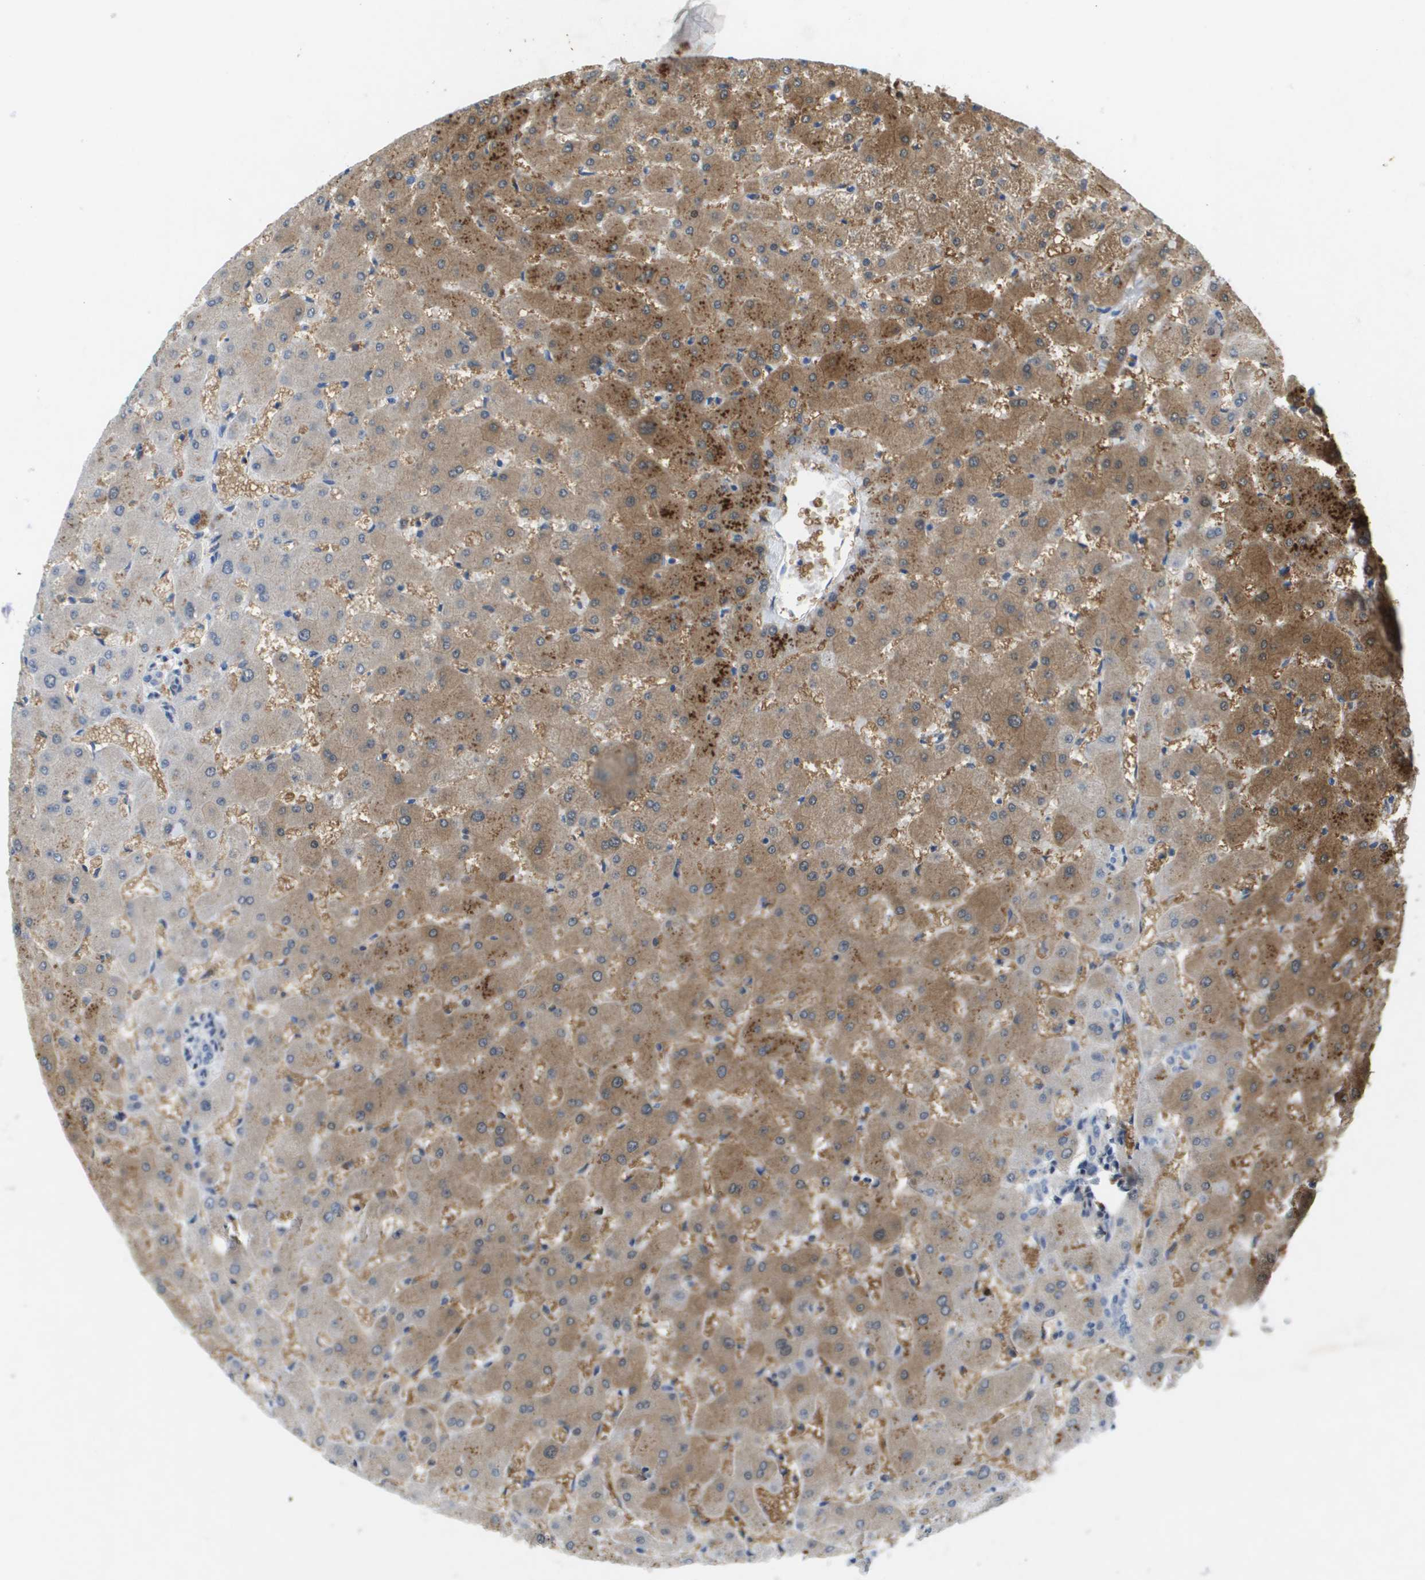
{"staining": {"intensity": "negative", "quantity": "none", "location": "none"}, "tissue": "liver", "cell_type": "Cholangiocytes", "image_type": "normal", "snomed": [{"axis": "morphology", "description": "Normal tissue, NOS"}, {"axis": "topography", "description": "Liver"}], "caption": "A high-resolution micrograph shows immunohistochemistry staining of normal liver, which displays no significant positivity in cholangiocytes. (DAB (3,3'-diaminobenzidine) IHC with hematoxylin counter stain).", "gene": "LIPG", "patient": {"sex": "female", "age": 63}}